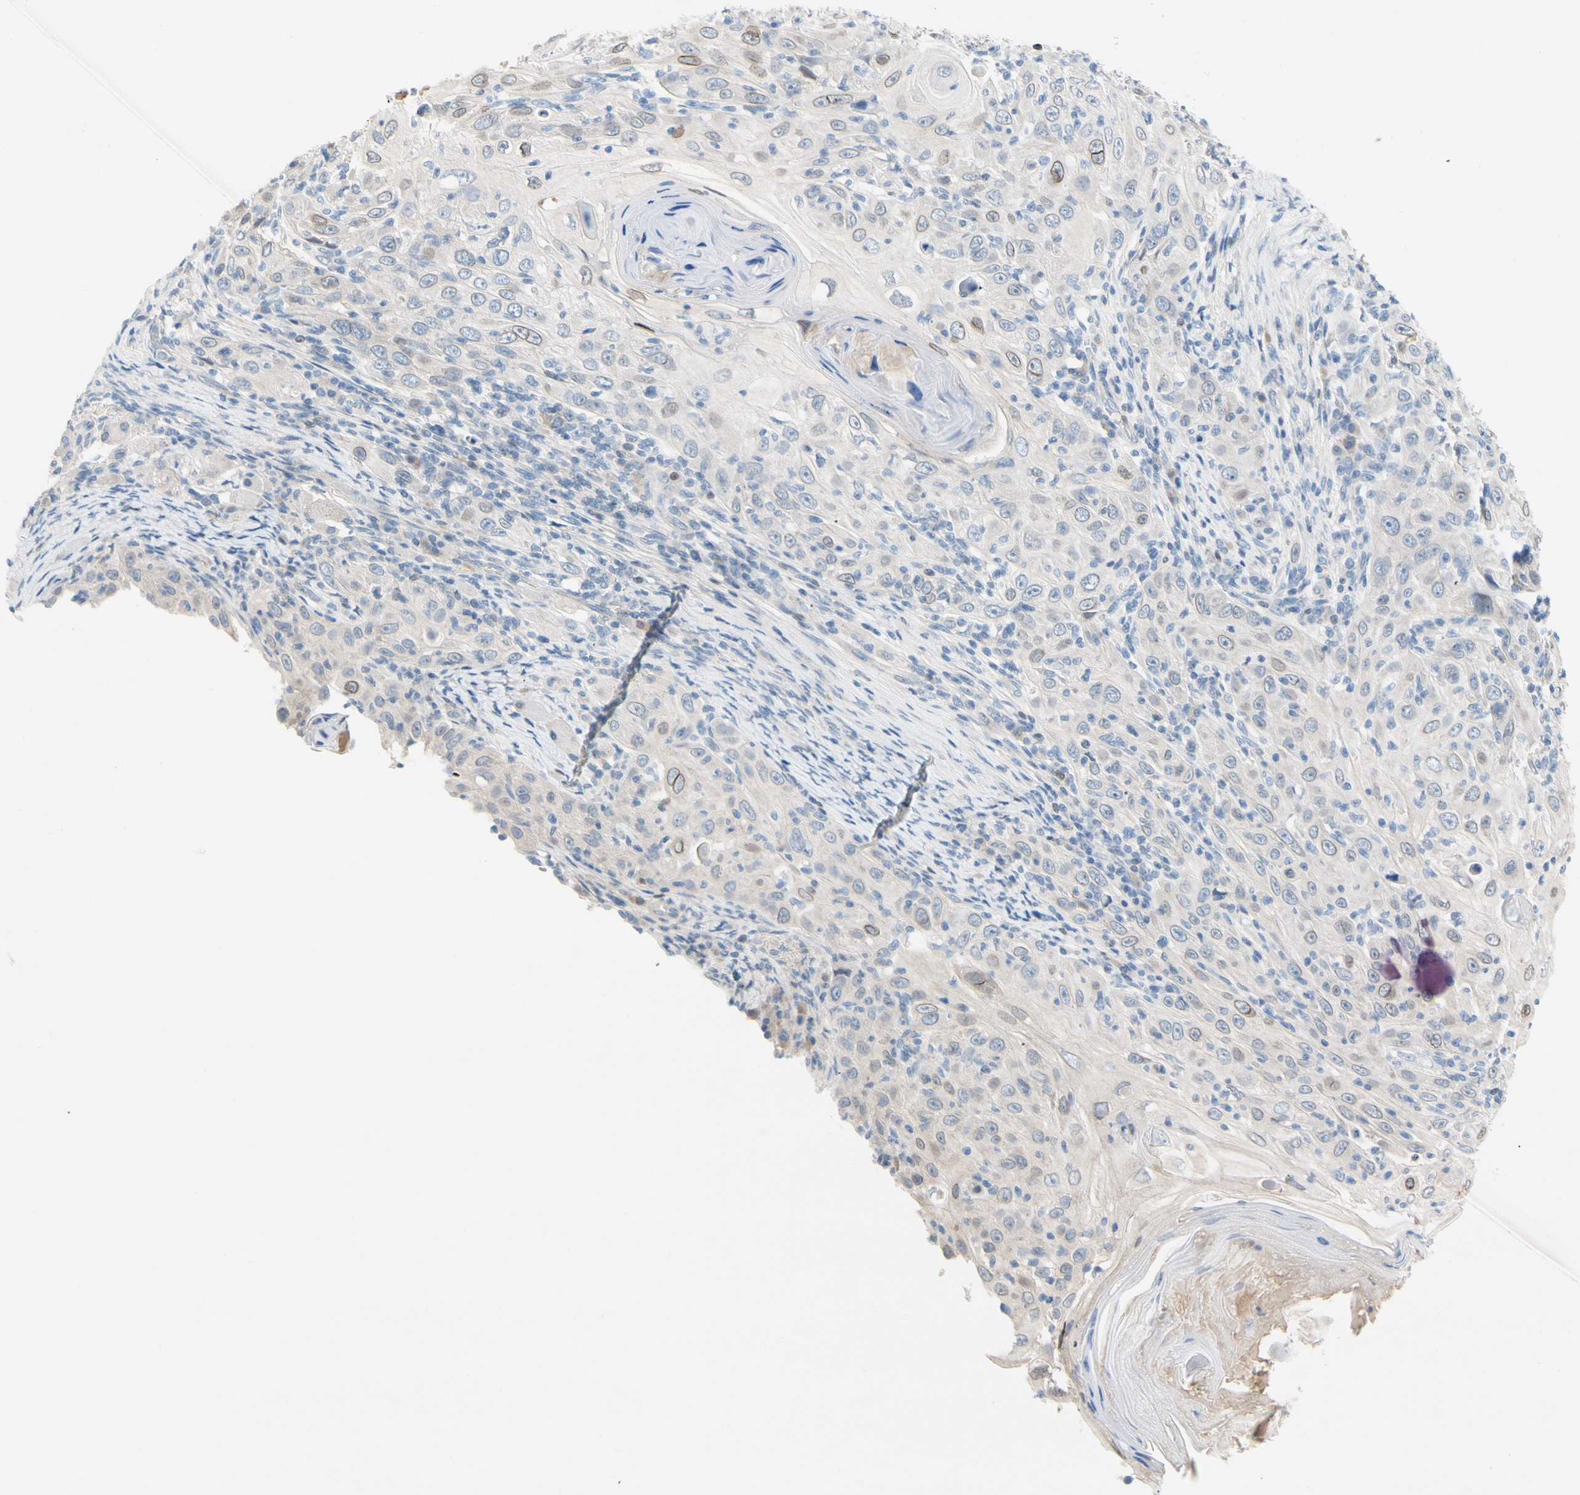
{"staining": {"intensity": "weak", "quantity": "<25%", "location": "cytoplasmic/membranous,nuclear"}, "tissue": "skin cancer", "cell_type": "Tumor cells", "image_type": "cancer", "snomed": [{"axis": "morphology", "description": "Squamous cell carcinoma, NOS"}, {"axis": "topography", "description": "Skin"}], "caption": "Immunohistochemistry (IHC) histopathology image of neoplastic tissue: human skin cancer (squamous cell carcinoma) stained with DAB demonstrates no significant protein staining in tumor cells.", "gene": "ZNF132", "patient": {"sex": "female", "age": 88}}